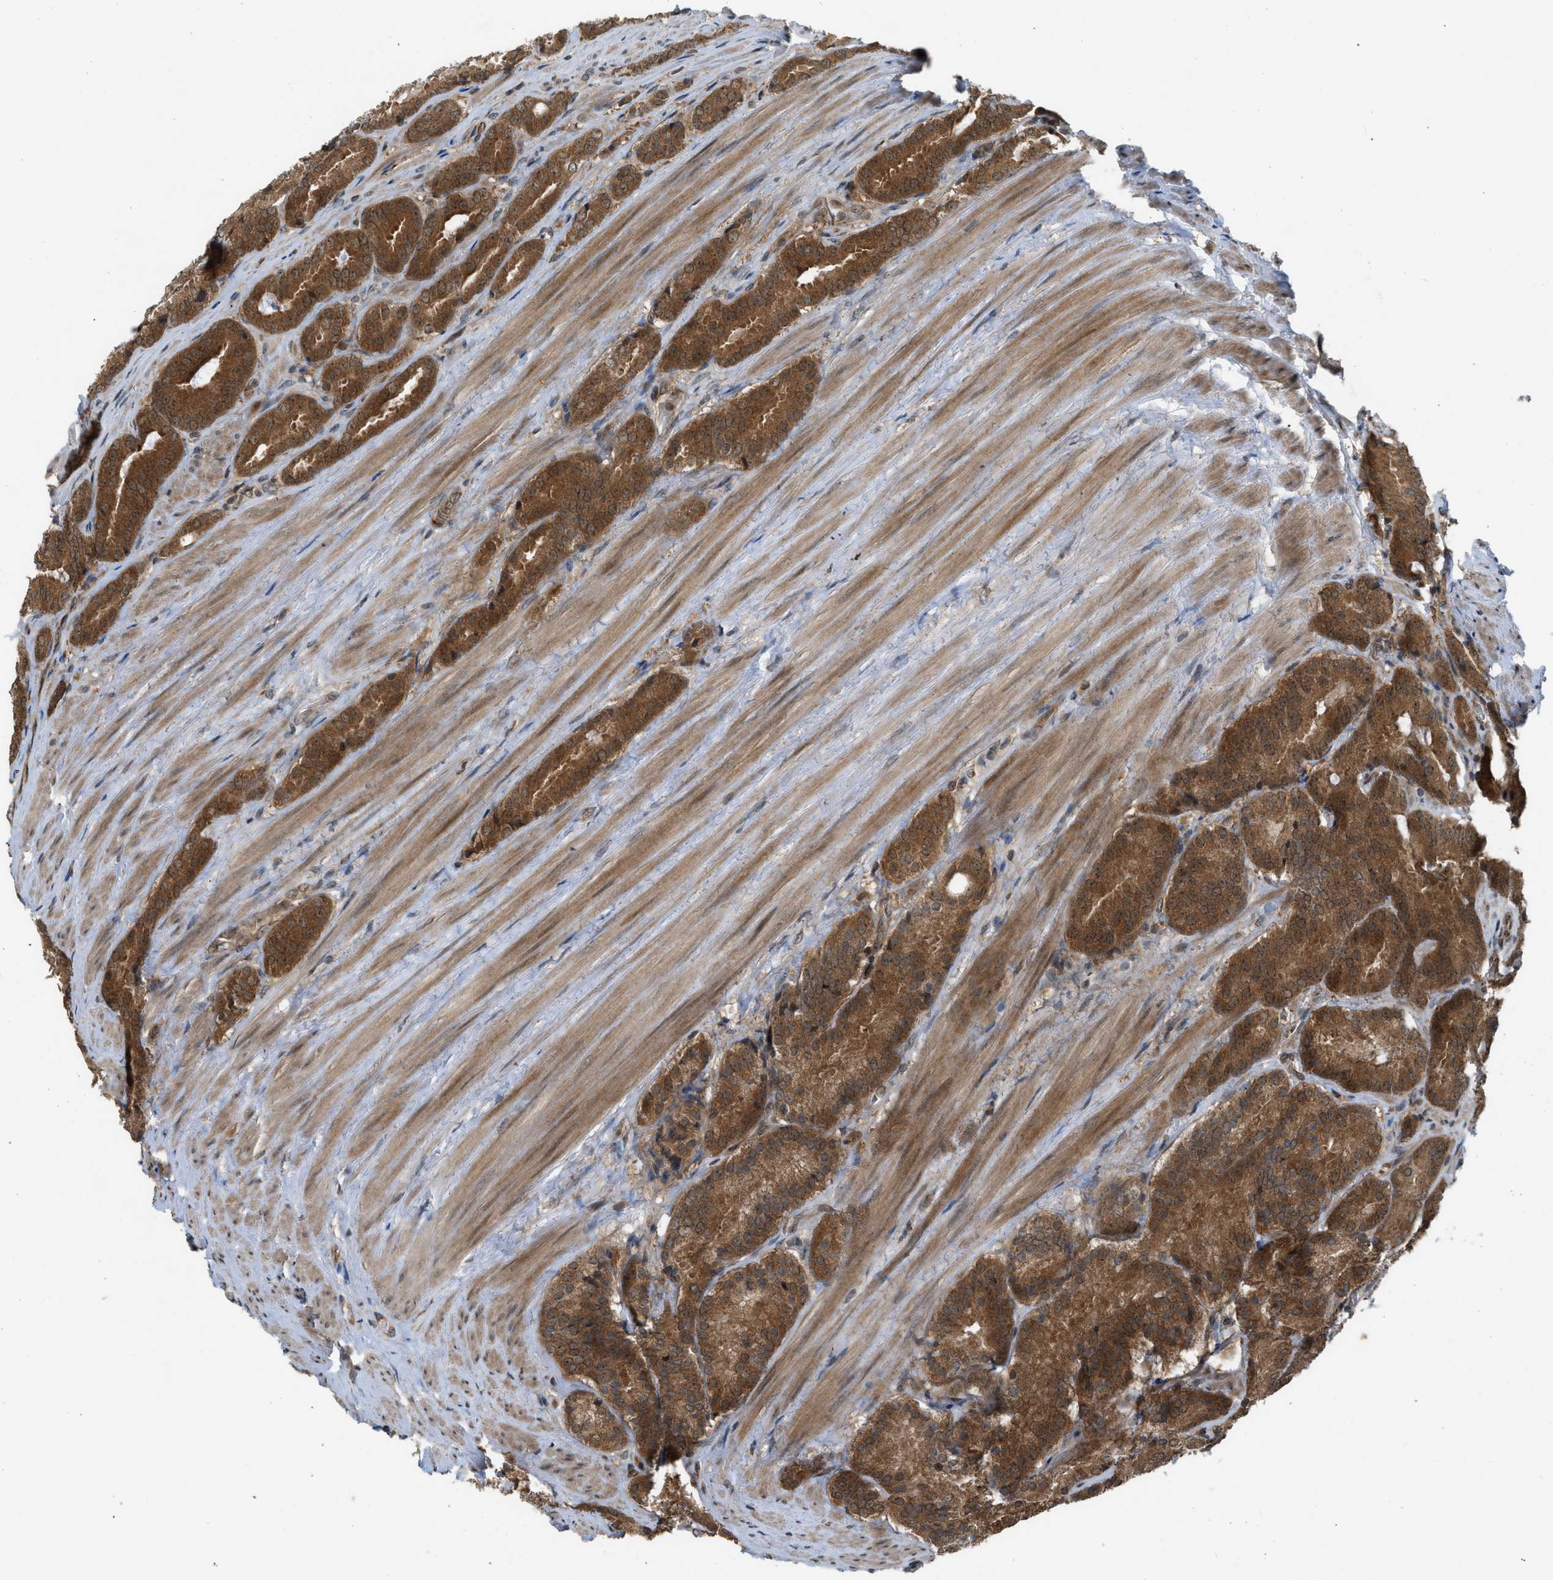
{"staining": {"intensity": "strong", "quantity": ">75%", "location": "cytoplasmic/membranous"}, "tissue": "prostate cancer", "cell_type": "Tumor cells", "image_type": "cancer", "snomed": [{"axis": "morphology", "description": "Adenocarcinoma, Low grade"}, {"axis": "topography", "description": "Prostate"}], "caption": "Protein staining exhibits strong cytoplasmic/membranous positivity in about >75% of tumor cells in low-grade adenocarcinoma (prostate).", "gene": "TXNL1", "patient": {"sex": "male", "age": 69}}